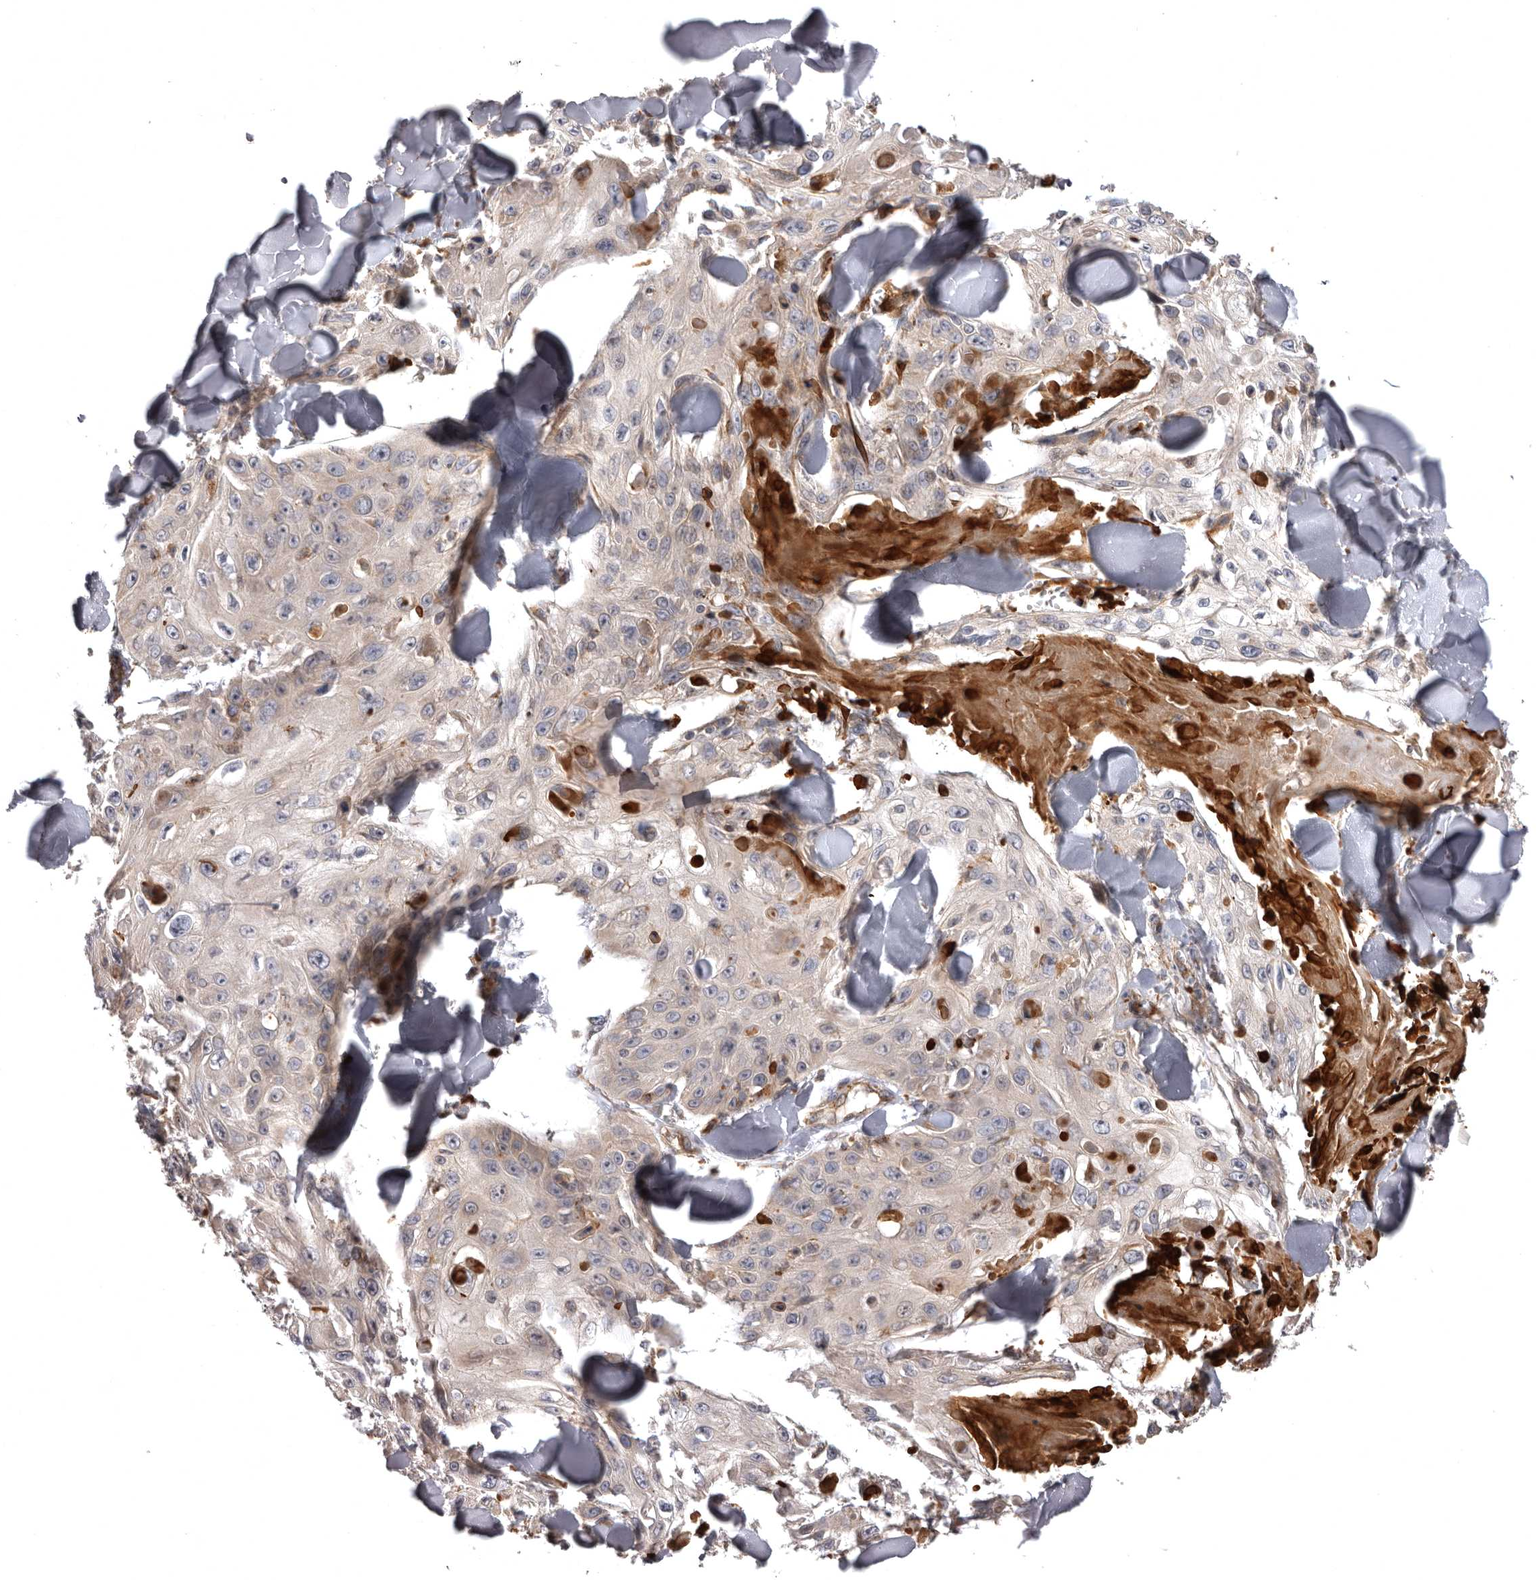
{"staining": {"intensity": "negative", "quantity": "none", "location": "none"}, "tissue": "skin cancer", "cell_type": "Tumor cells", "image_type": "cancer", "snomed": [{"axis": "morphology", "description": "Squamous cell carcinoma, NOS"}, {"axis": "topography", "description": "Skin"}], "caption": "Human skin cancer stained for a protein using immunohistochemistry (IHC) exhibits no staining in tumor cells.", "gene": "ADCY2", "patient": {"sex": "male", "age": 86}}